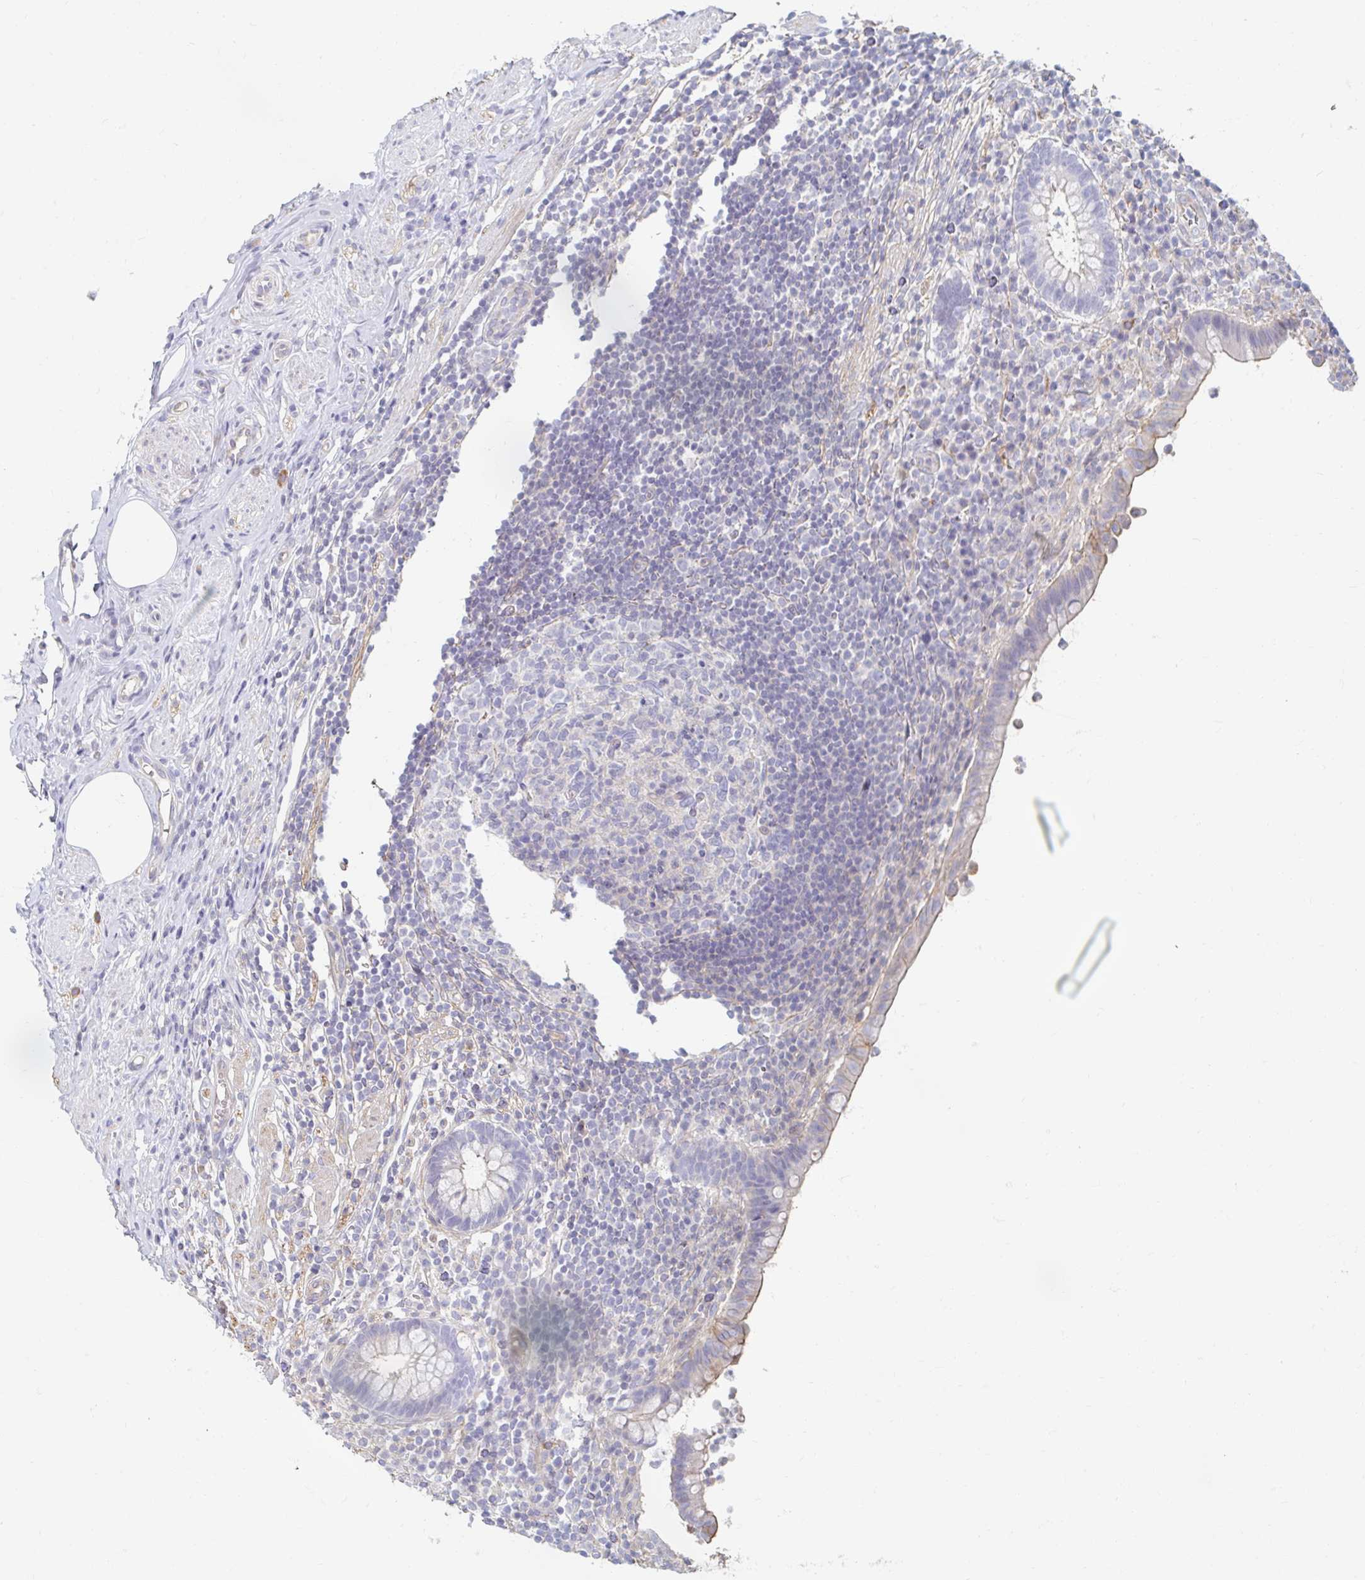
{"staining": {"intensity": "weak", "quantity": "<25%", "location": "cytoplasmic/membranous"}, "tissue": "appendix", "cell_type": "Glandular cells", "image_type": "normal", "snomed": [{"axis": "morphology", "description": "Normal tissue, NOS"}, {"axis": "topography", "description": "Appendix"}], "caption": "Glandular cells show no significant protein expression in normal appendix. Brightfield microscopy of immunohistochemistry stained with DAB (3,3'-diaminobenzidine) (brown) and hematoxylin (blue), captured at high magnification.", "gene": "MYLK2", "patient": {"sex": "female", "age": 56}}